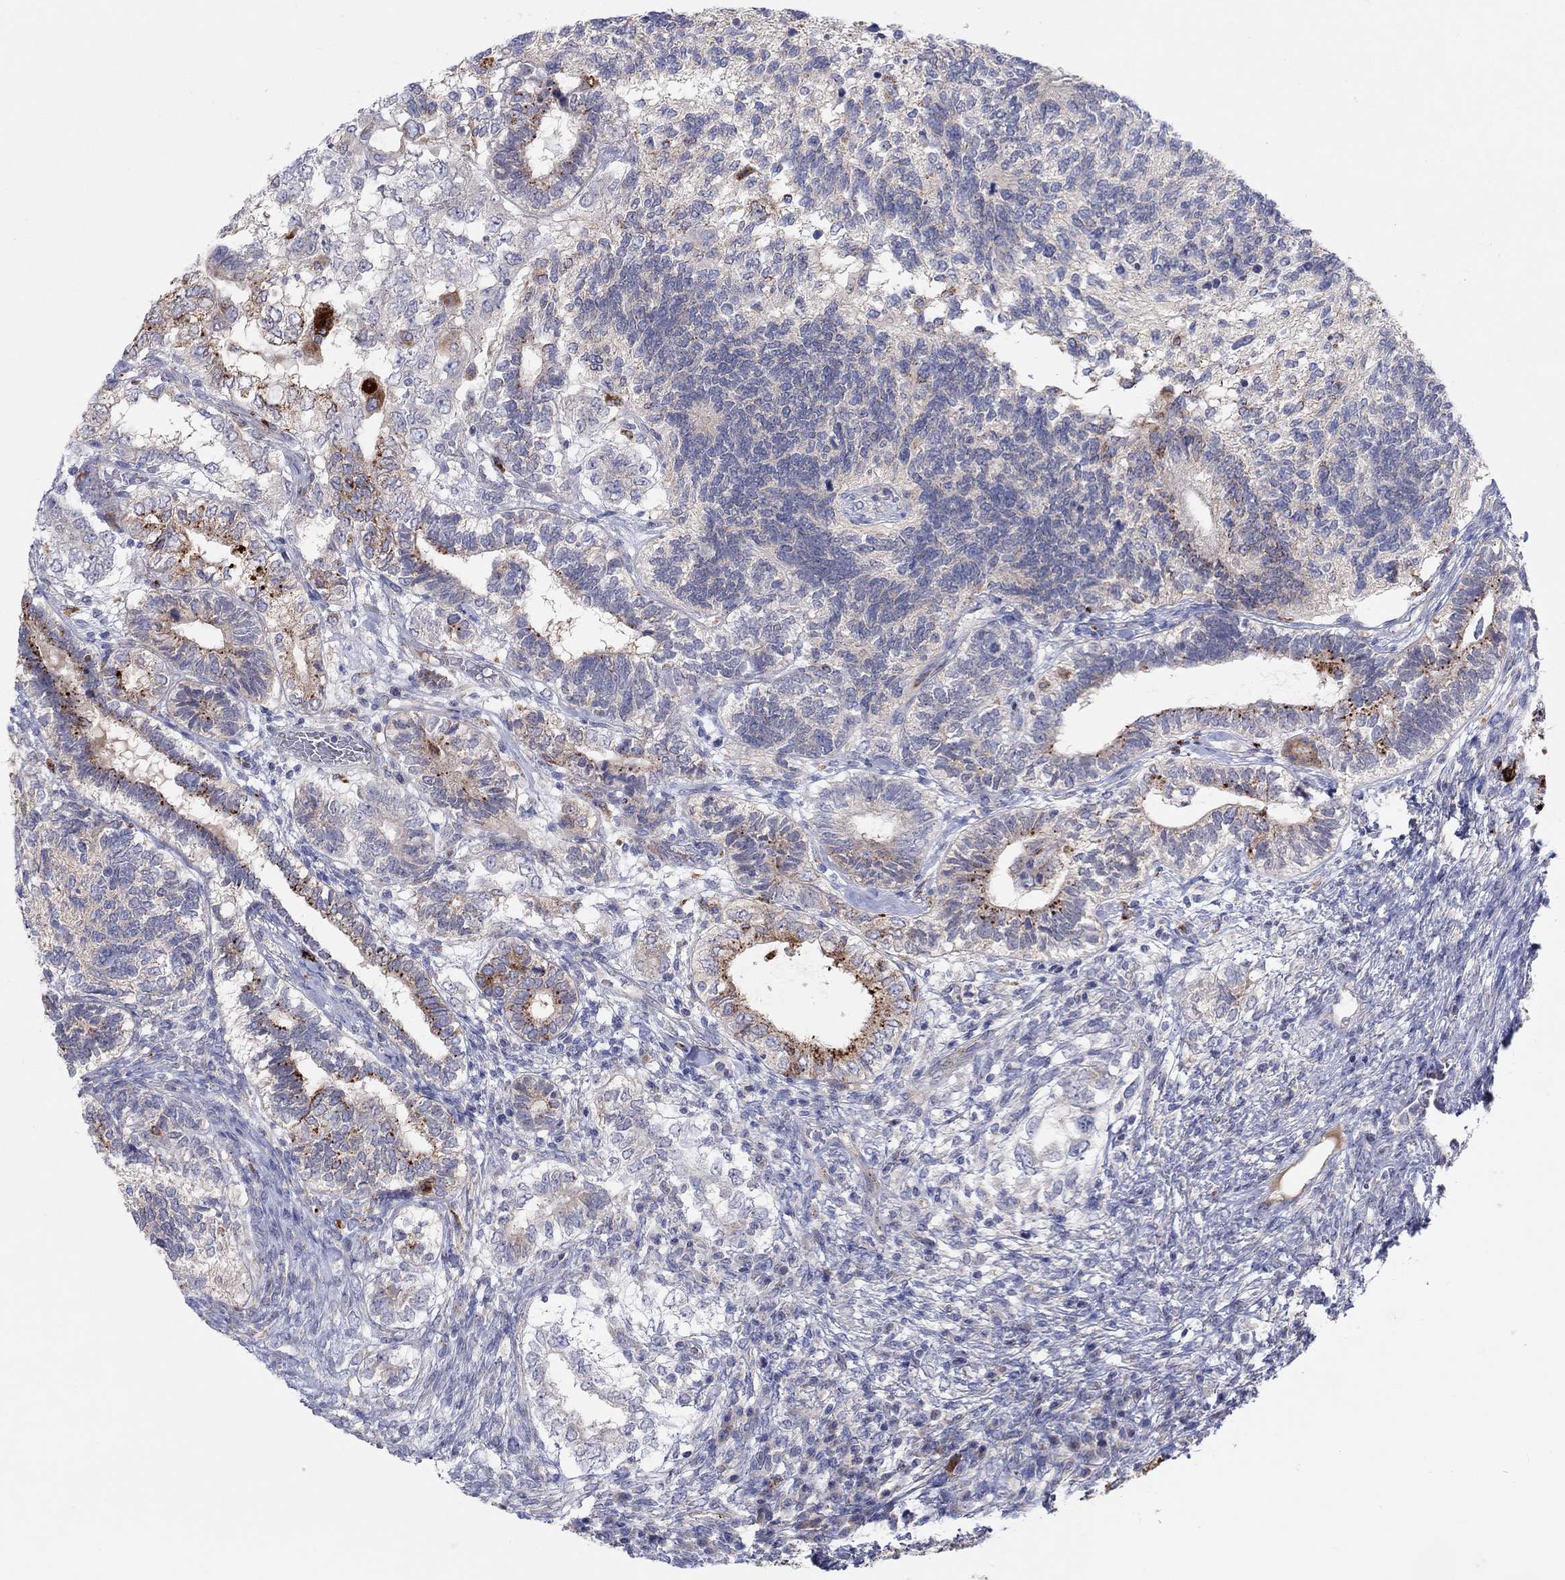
{"staining": {"intensity": "strong", "quantity": "<25%", "location": "cytoplasmic/membranous"}, "tissue": "testis cancer", "cell_type": "Tumor cells", "image_type": "cancer", "snomed": [{"axis": "morphology", "description": "Seminoma, NOS"}, {"axis": "morphology", "description": "Carcinoma, Embryonal, NOS"}, {"axis": "topography", "description": "Testis"}], "caption": "Immunohistochemistry (IHC) histopathology image of neoplastic tissue: testis cancer (embryonal carcinoma) stained using IHC demonstrates medium levels of strong protein expression localized specifically in the cytoplasmic/membranous of tumor cells, appearing as a cytoplasmic/membranous brown color.", "gene": "BCO2", "patient": {"sex": "male", "age": 41}}